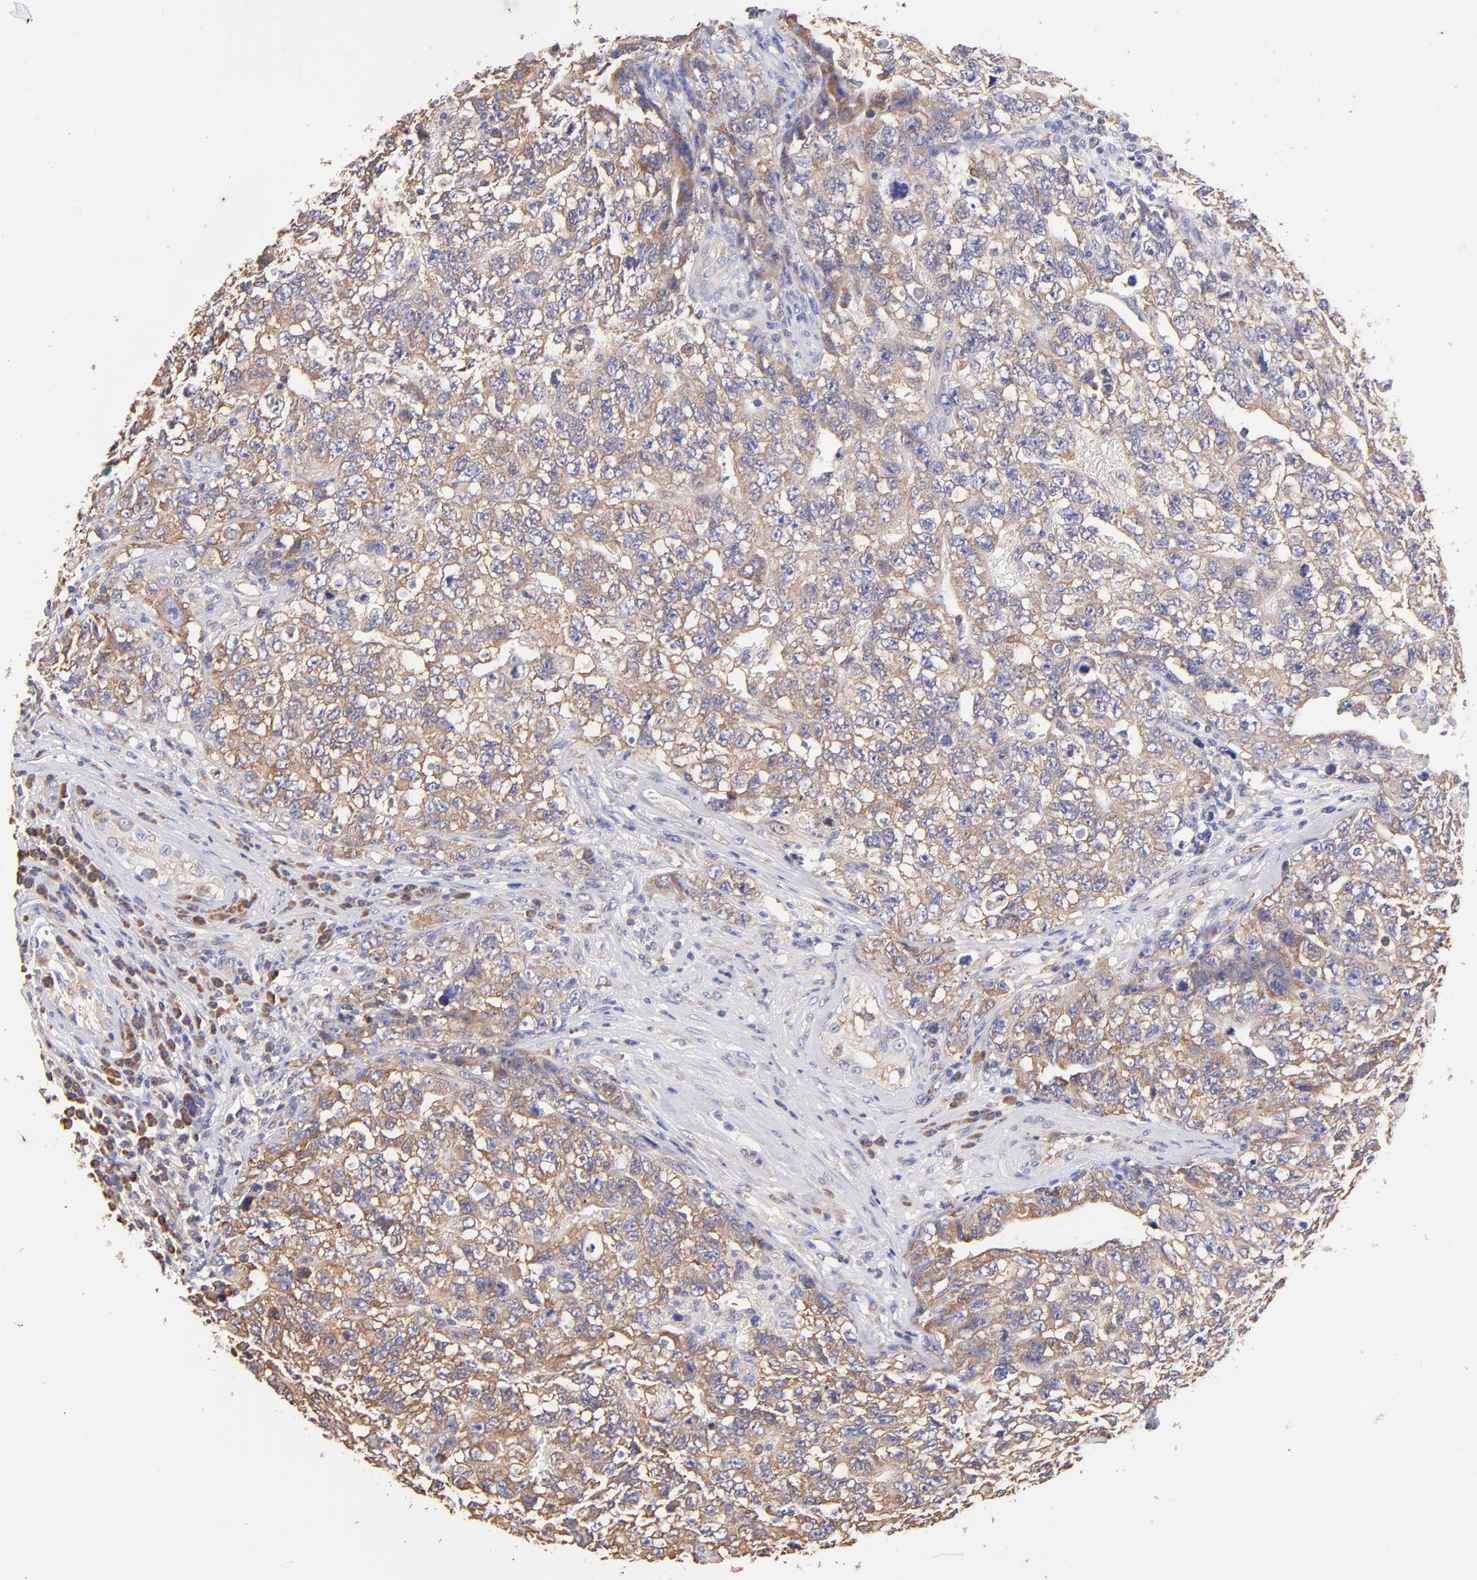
{"staining": {"intensity": "moderate", "quantity": ">75%", "location": "cytoplasmic/membranous"}, "tissue": "testis cancer", "cell_type": "Tumor cells", "image_type": "cancer", "snomed": [{"axis": "morphology", "description": "Carcinoma, Embryonal, NOS"}, {"axis": "topography", "description": "Testis"}], "caption": "Embryonal carcinoma (testis) stained for a protein (brown) demonstrates moderate cytoplasmic/membranous positive positivity in approximately >75% of tumor cells.", "gene": "RPL30", "patient": {"sex": "male", "age": 31}}